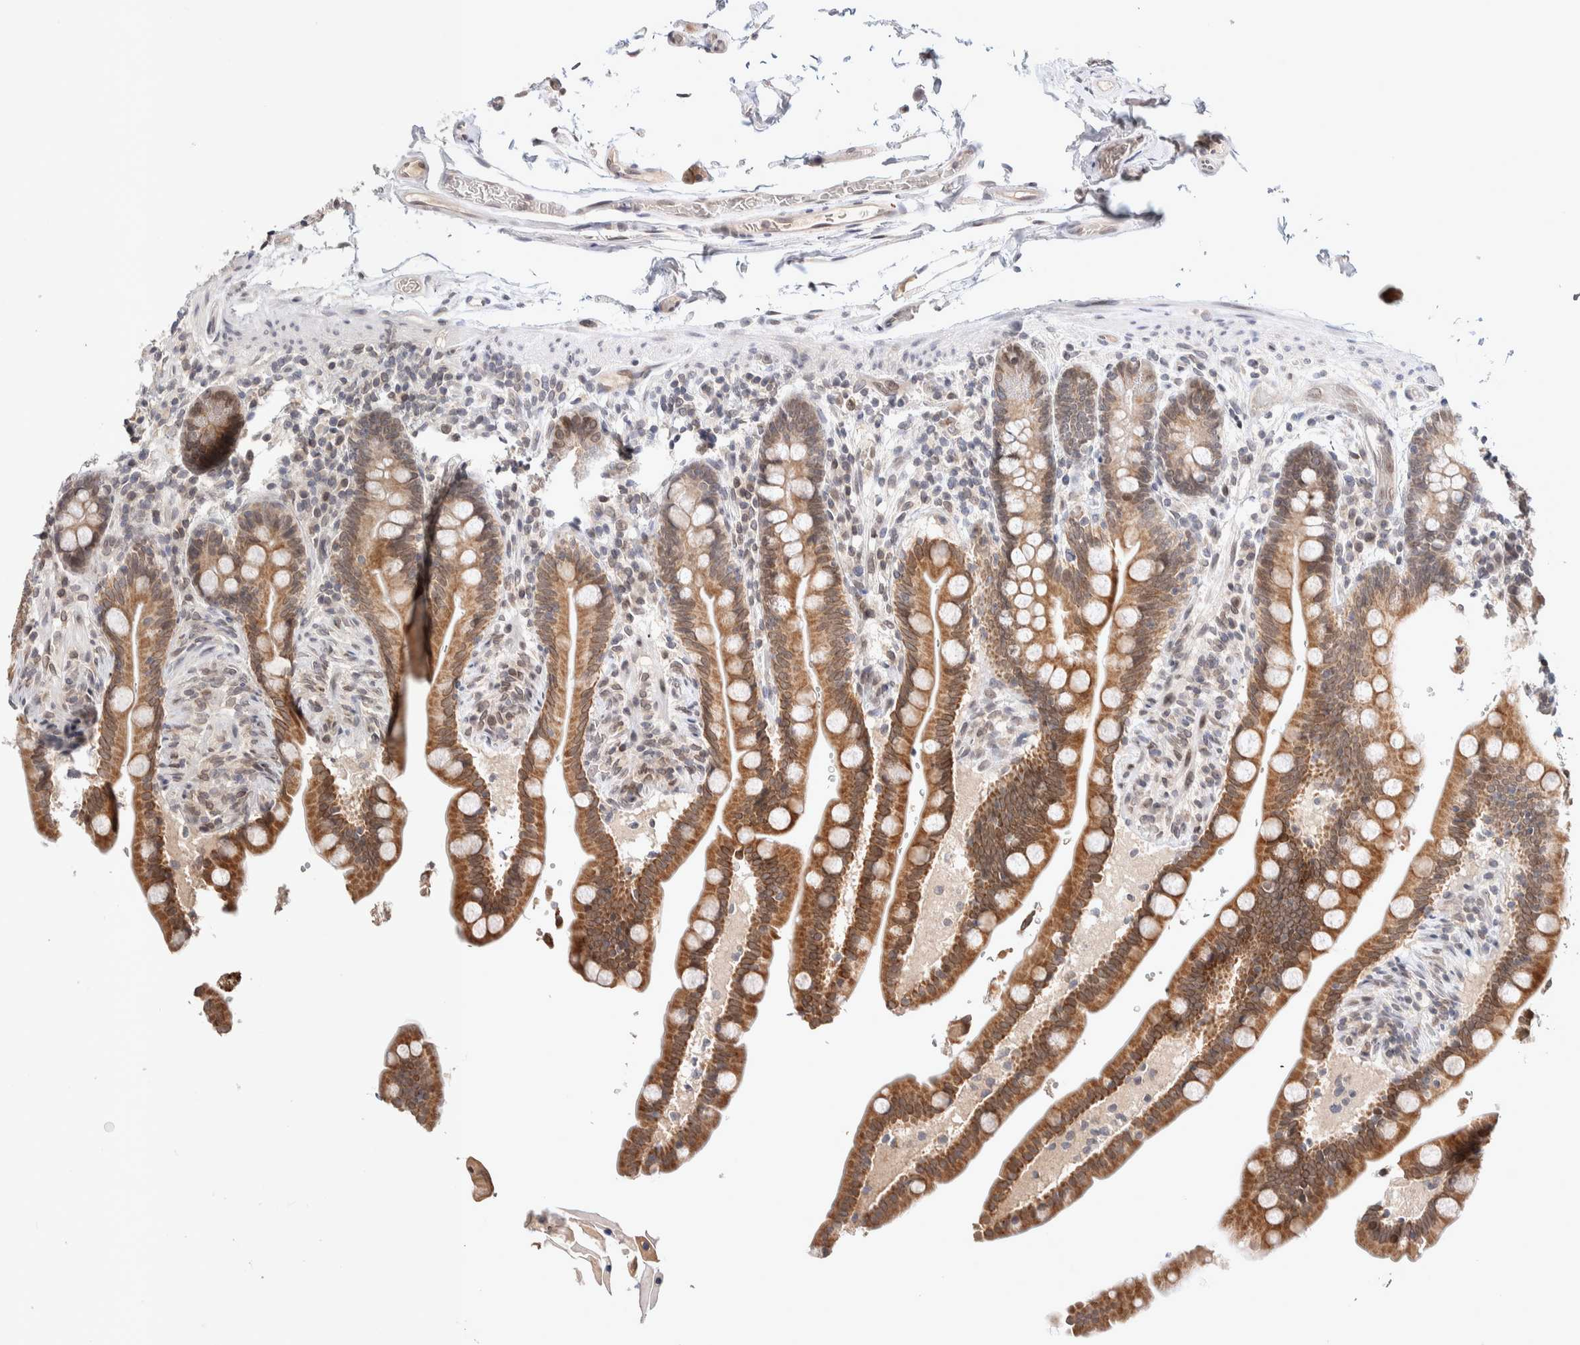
{"staining": {"intensity": "negative", "quantity": "none", "location": "none"}, "tissue": "colon", "cell_type": "Endothelial cells", "image_type": "normal", "snomed": [{"axis": "morphology", "description": "Normal tissue, NOS"}, {"axis": "topography", "description": "Smooth muscle"}, {"axis": "topography", "description": "Colon"}], "caption": "Human colon stained for a protein using IHC demonstrates no staining in endothelial cells.", "gene": "CRAT", "patient": {"sex": "male", "age": 73}}